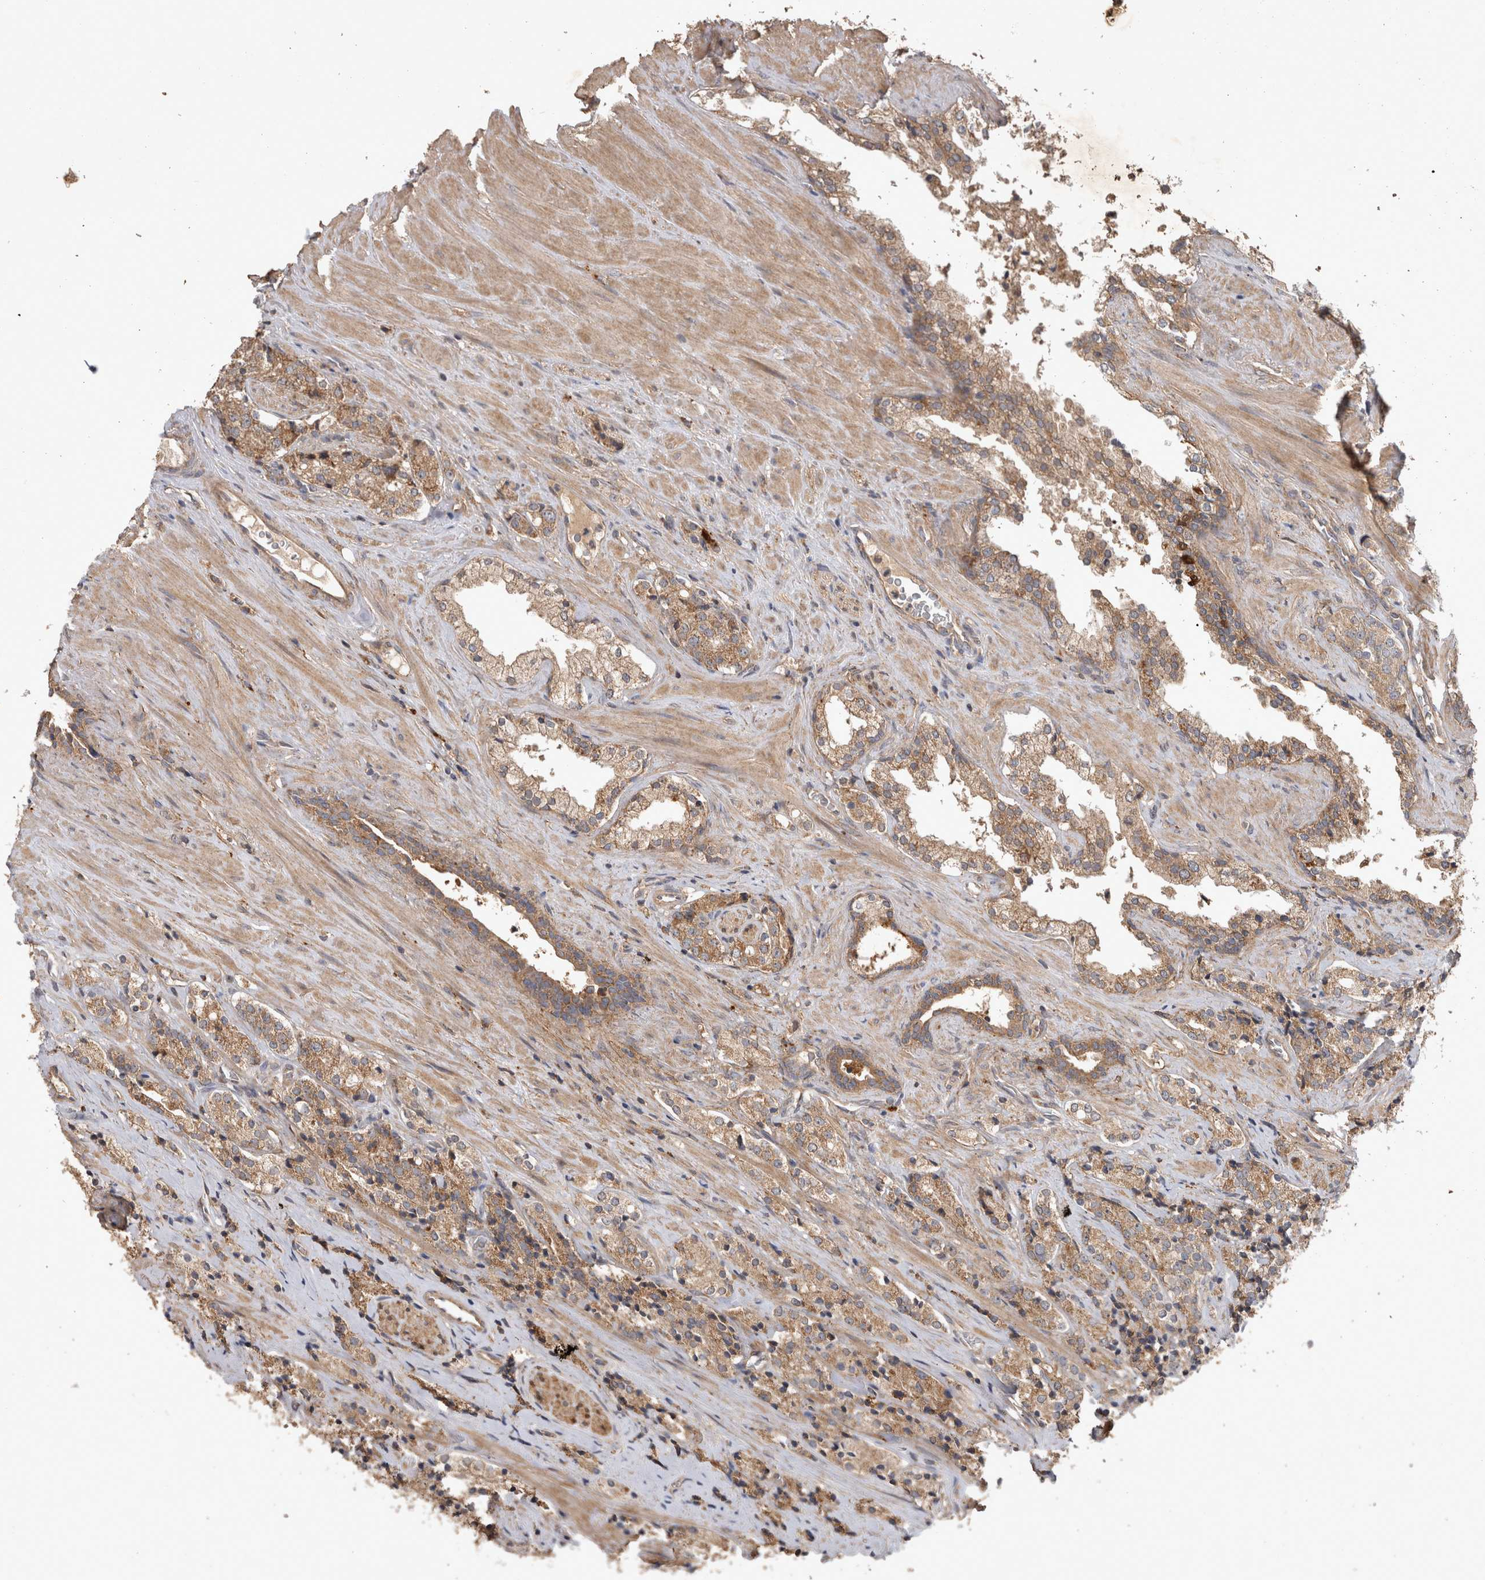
{"staining": {"intensity": "moderate", "quantity": ">75%", "location": "cytoplasmic/membranous"}, "tissue": "prostate cancer", "cell_type": "Tumor cells", "image_type": "cancer", "snomed": [{"axis": "morphology", "description": "Adenocarcinoma, High grade"}, {"axis": "topography", "description": "Prostate"}], "caption": "This is a histology image of immunohistochemistry staining of prostate cancer (high-grade adenocarcinoma), which shows moderate positivity in the cytoplasmic/membranous of tumor cells.", "gene": "TRMT61B", "patient": {"sex": "male", "age": 71}}